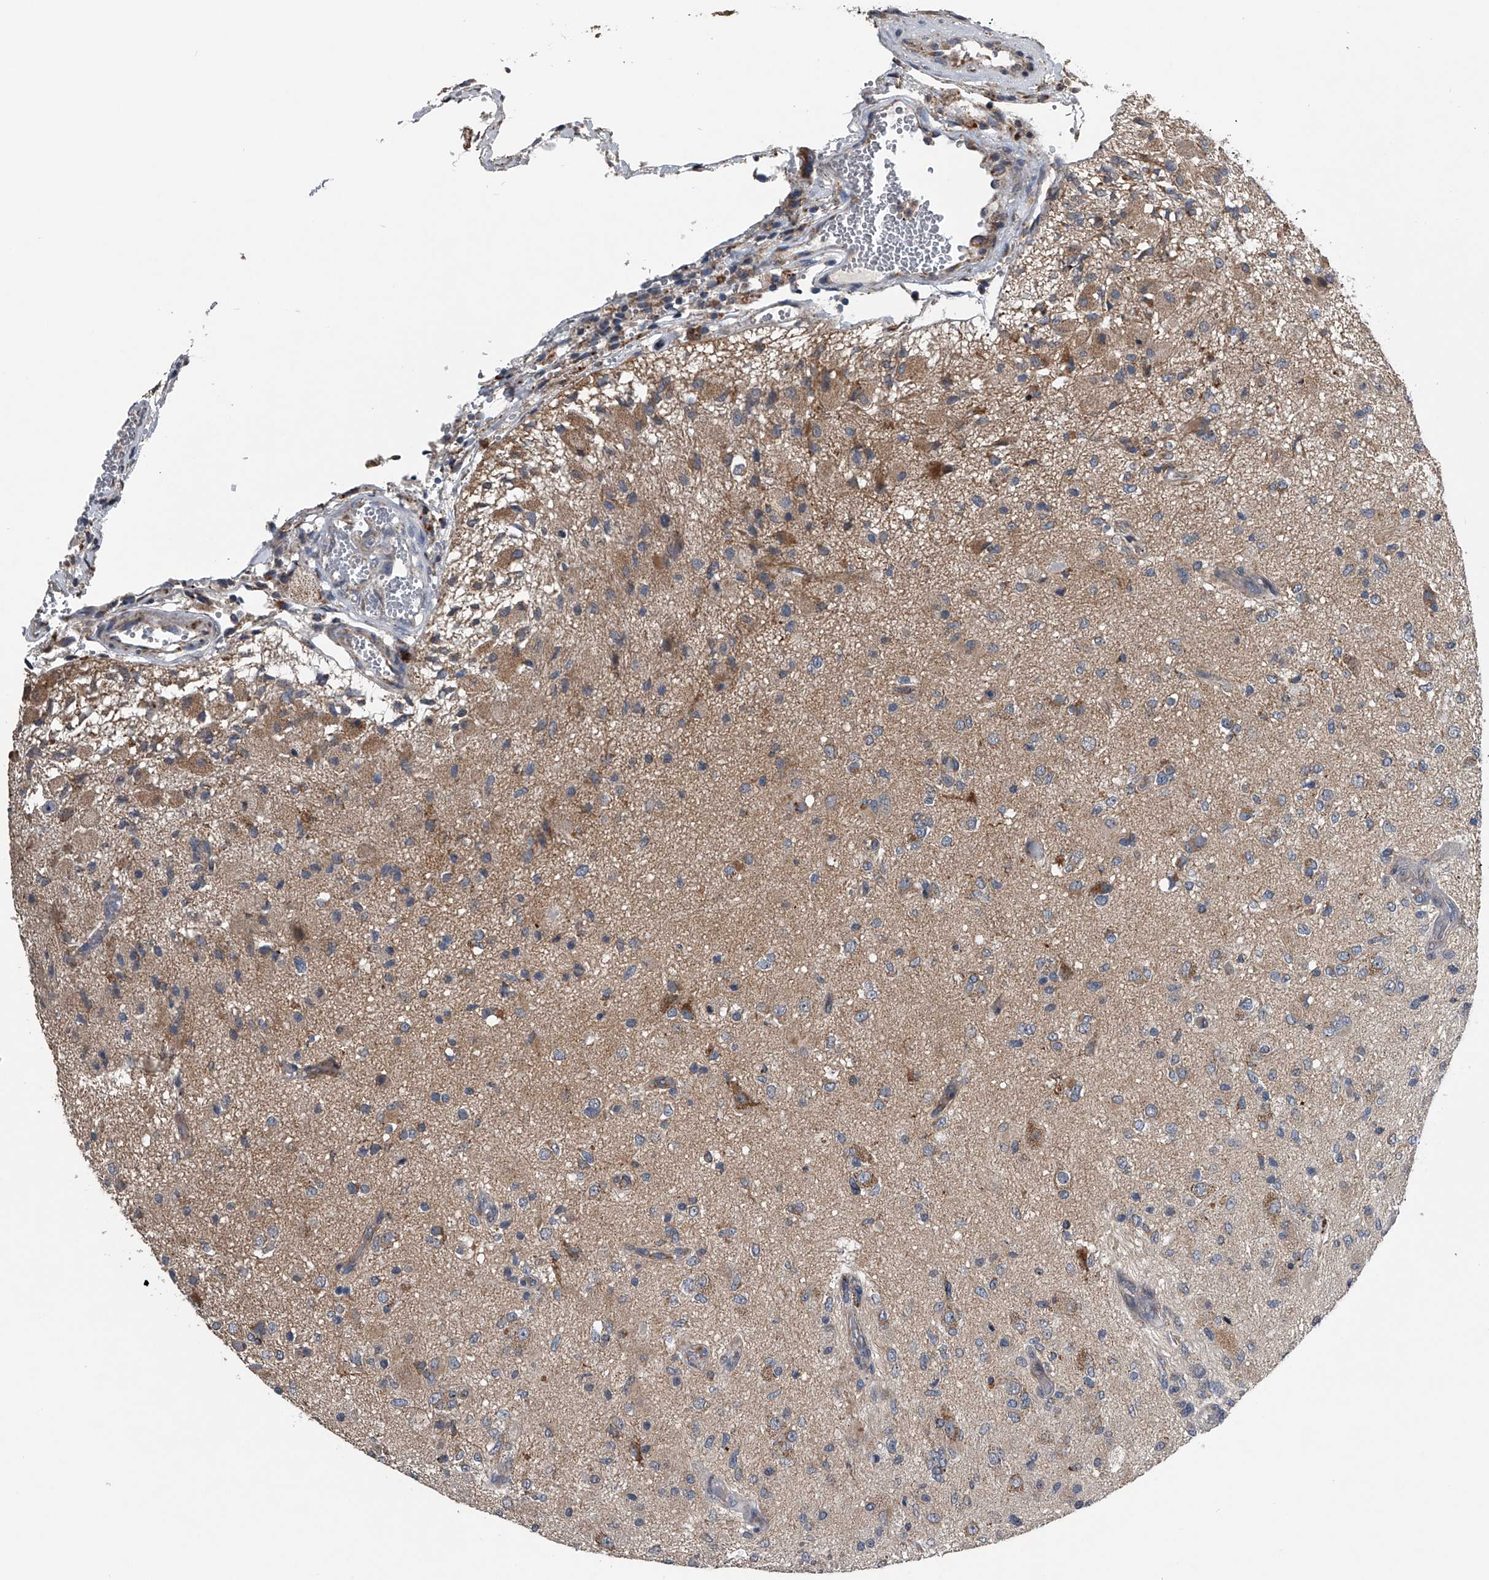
{"staining": {"intensity": "weak", "quantity": "<25%", "location": "cytoplasmic/membranous"}, "tissue": "glioma", "cell_type": "Tumor cells", "image_type": "cancer", "snomed": [{"axis": "morphology", "description": "Normal tissue, NOS"}, {"axis": "morphology", "description": "Glioma, malignant, High grade"}, {"axis": "topography", "description": "Cerebral cortex"}], "caption": "Human high-grade glioma (malignant) stained for a protein using immunohistochemistry demonstrates no expression in tumor cells.", "gene": "LYRM4", "patient": {"sex": "male", "age": 77}}